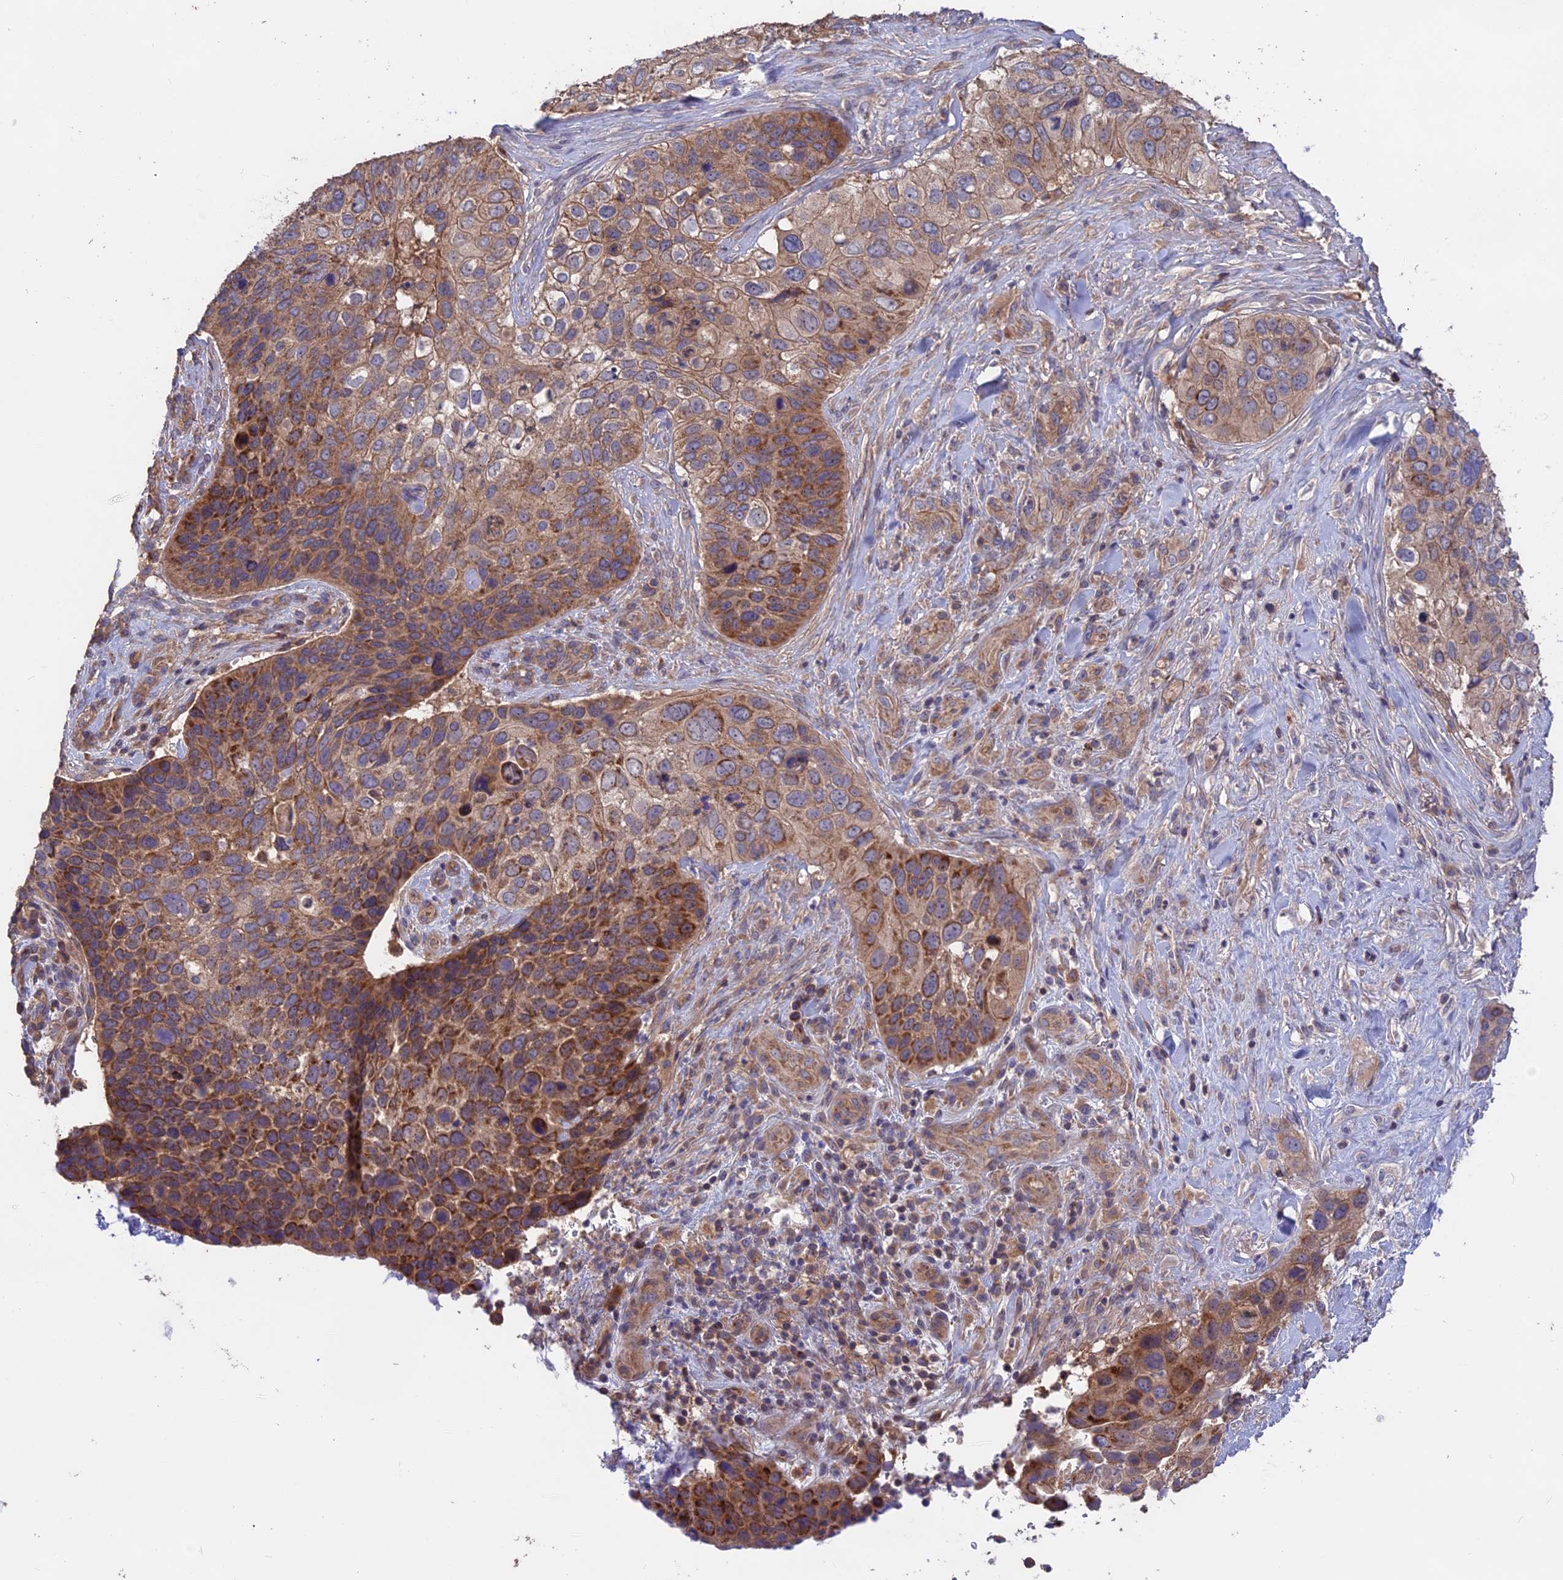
{"staining": {"intensity": "moderate", "quantity": ">75%", "location": "cytoplasmic/membranous"}, "tissue": "skin cancer", "cell_type": "Tumor cells", "image_type": "cancer", "snomed": [{"axis": "morphology", "description": "Basal cell carcinoma"}, {"axis": "topography", "description": "Skin"}], "caption": "A photomicrograph of human basal cell carcinoma (skin) stained for a protein shows moderate cytoplasmic/membranous brown staining in tumor cells.", "gene": "NUDT8", "patient": {"sex": "female", "age": 74}}